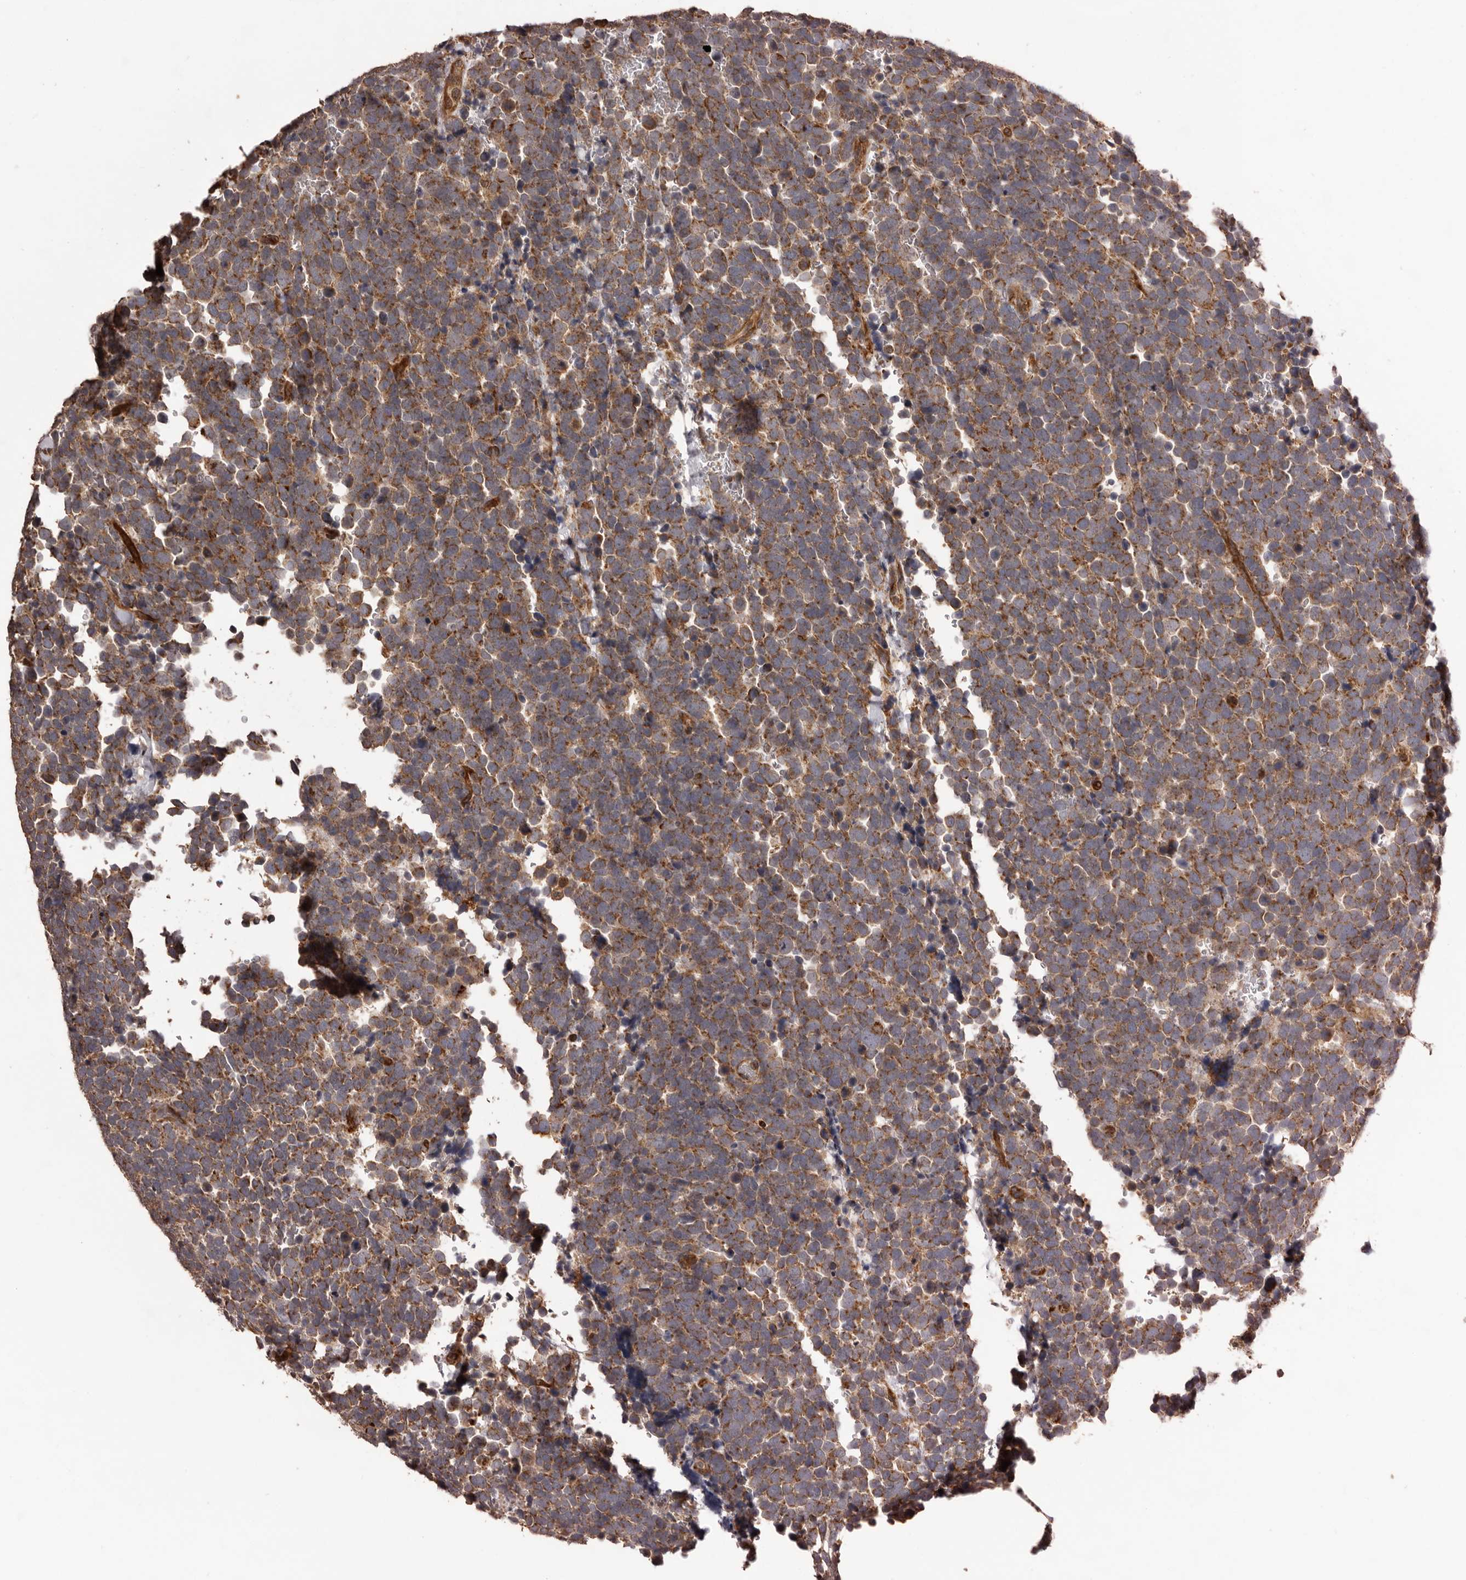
{"staining": {"intensity": "moderate", "quantity": ">75%", "location": "cytoplasmic/membranous"}, "tissue": "urothelial cancer", "cell_type": "Tumor cells", "image_type": "cancer", "snomed": [{"axis": "morphology", "description": "Urothelial carcinoma, High grade"}, {"axis": "topography", "description": "Urinary bladder"}], "caption": "This is an image of immunohistochemistry (IHC) staining of urothelial cancer, which shows moderate positivity in the cytoplasmic/membranous of tumor cells.", "gene": "QRSL1", "patient": {"sex": "female", "age": 82}}